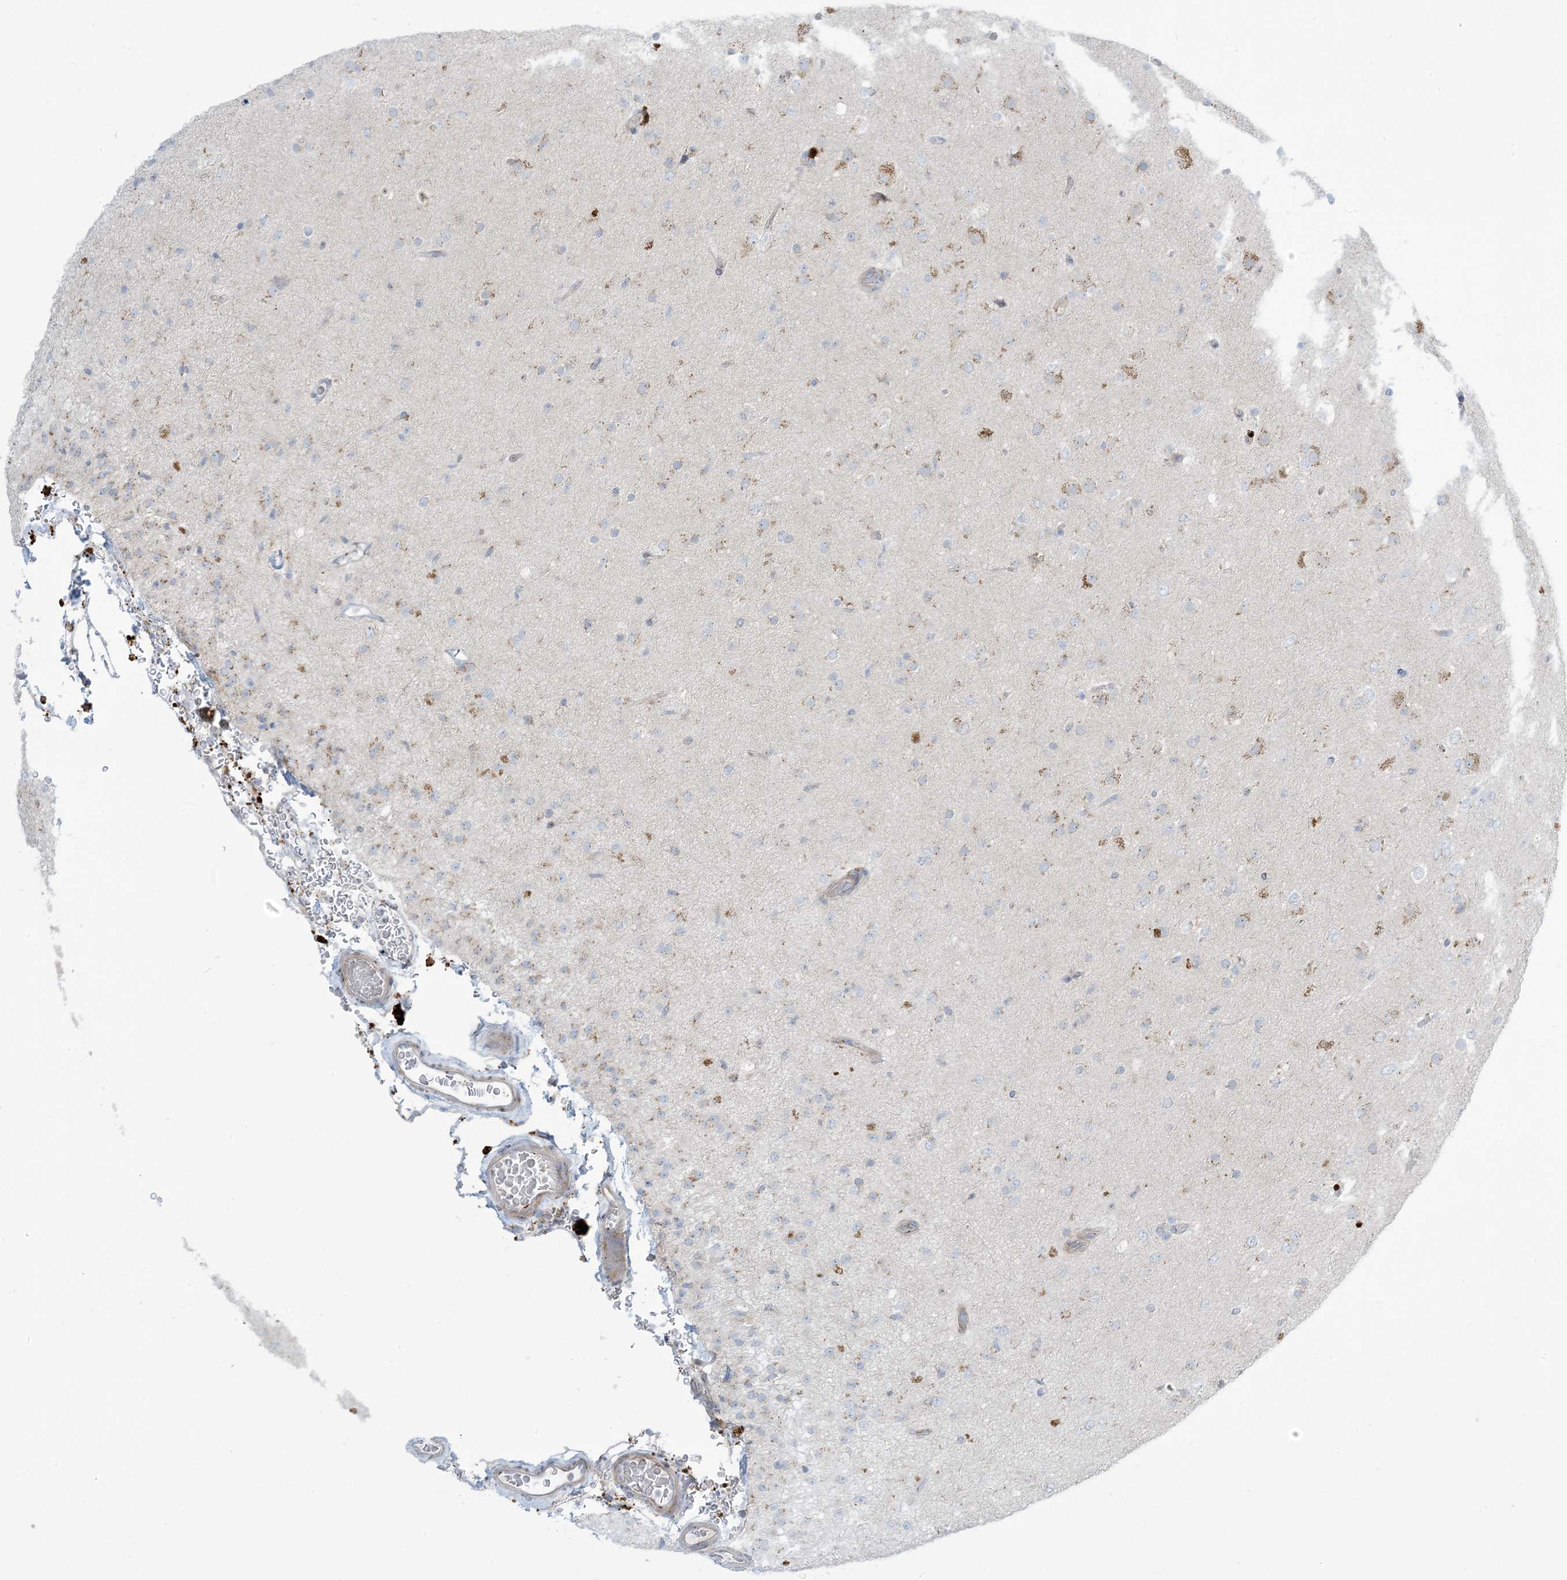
{"staining": {"intensity": "negative", "quantity": "none", "location": "none"}, "tissue": "glioma", "cell_type": "Tumor cells", "image_type": "cancer", "snomed": [{"axis": "morphology", "description": "Glioma, malignant, Low grade"}, {"axis": "topography", "description": "Brain"}], "caption": "Tumor cells show no significant protein staining in glioma. The staining was performed using DAB (3,3'-diaminobenzidine) to visualize the protein expression in brown, while the nuclei were stained in blue with hematoxylin (Magnification: 20x).", "gene": "AFTPH", "patient": {"sex": "male", "age": 65}}